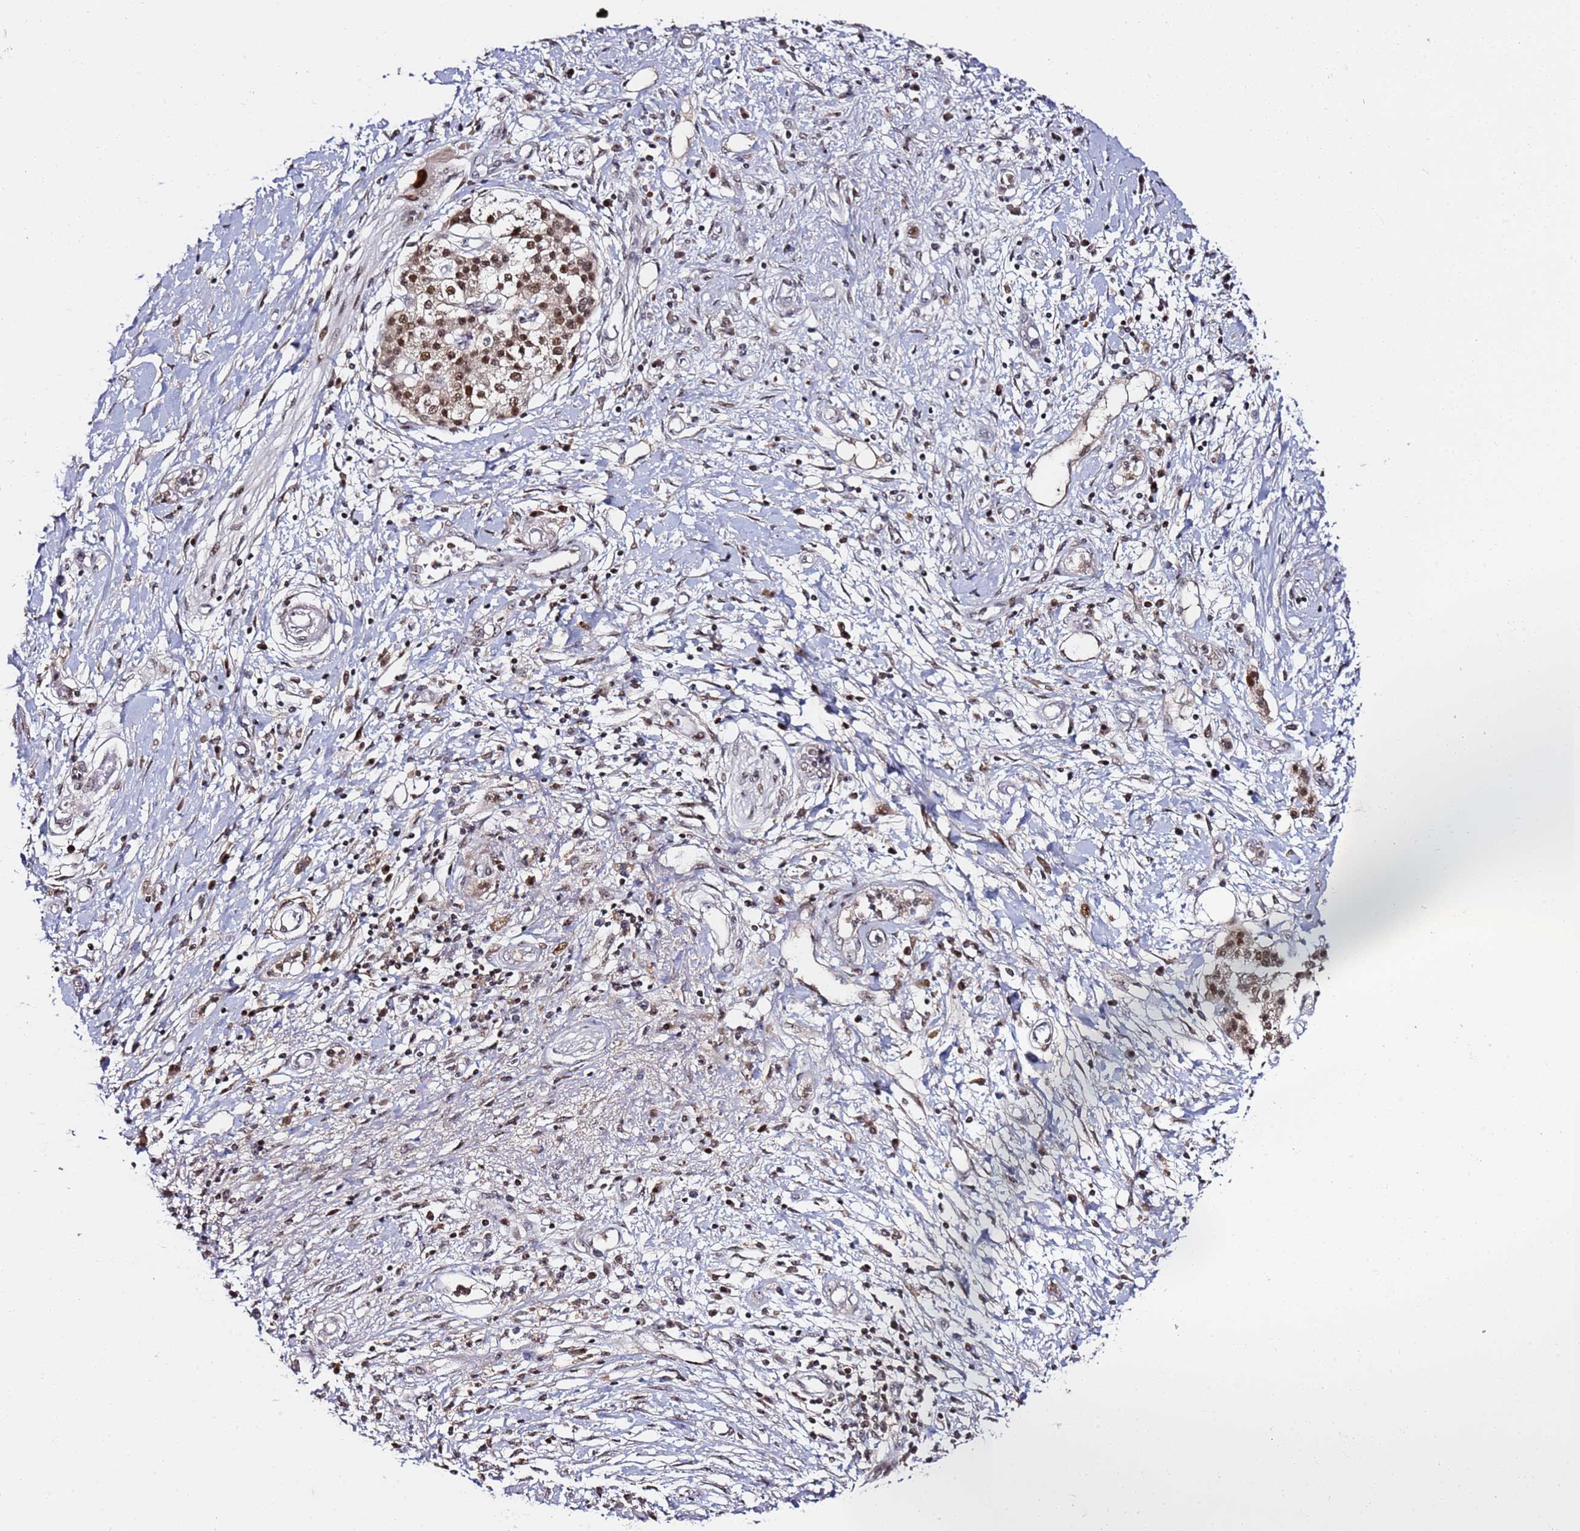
{"staining": {"intensity": "moderate", "quantity": ">75%", "location": "nuclear"}, "tissue": "pancreatic cancer", "cell_type": "Tumor cells", "image_type": "cancer", "snomed": [{"axis": "morphology", "description": "Adenocarcinoma, NOS"}, {"axis": "topography", "description": "Pancreas"}], "caption": "Immunohistochemical staining of human adenocarcinoma (pancreatic) exhibits medium levels of moderate nuclear expression in approximately >75% of tumor cells. (DAB (3,3'-diaminobenzidine) = brown stain, brightfield microscopy at high magnification).", "gene": "FCF1", "patient": {"sex": "female", "age": 56}}